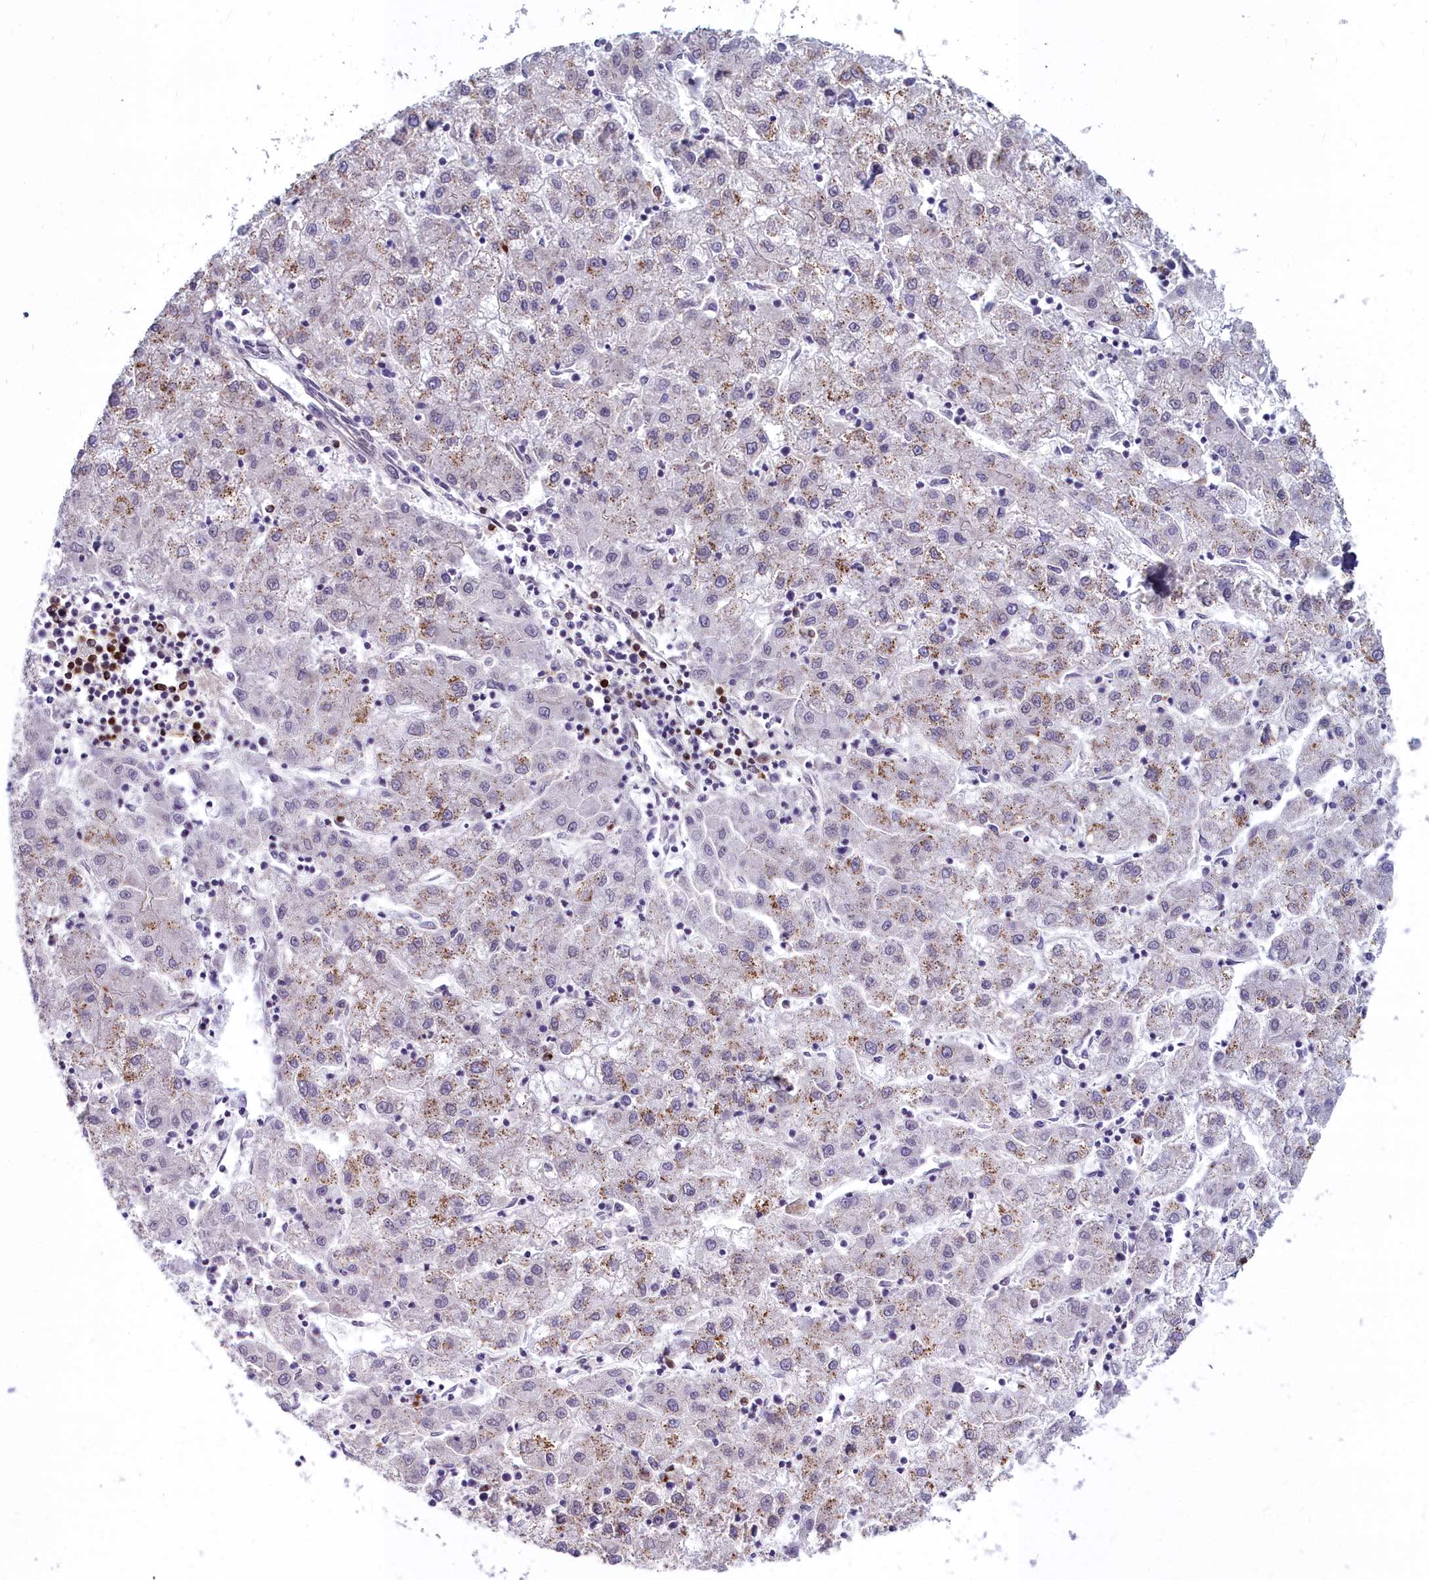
{"staining": {"intensity": "moderate", "quantity": "25%-75%", "location": "cytoplasmic/membranous"}, "tissue": "liver cancer", "cell_type": "Tumor cells", "image_type": "cancer", "snomed": [{"axis": "morphology", "description": "Carcinoma, Hepatocellular, NOS"}, {"axis": "topography", "description": "Liver"}], "caption": "Immunohistochemistry (DAB (3,3'-diaminobenzidine)) staining of liver cancer shows moderate cytoplasmic/membranous protein positivity in approximately 25%-75% of tumor cells. Using DAB (3,3'-diaminobenzidine) (brown) and hematoxylin (blue) stains, captured at high magnification using brightfield microscopy.", "gene": "HLA-DOA", "patient": {"sex": "male", "age": 72}}